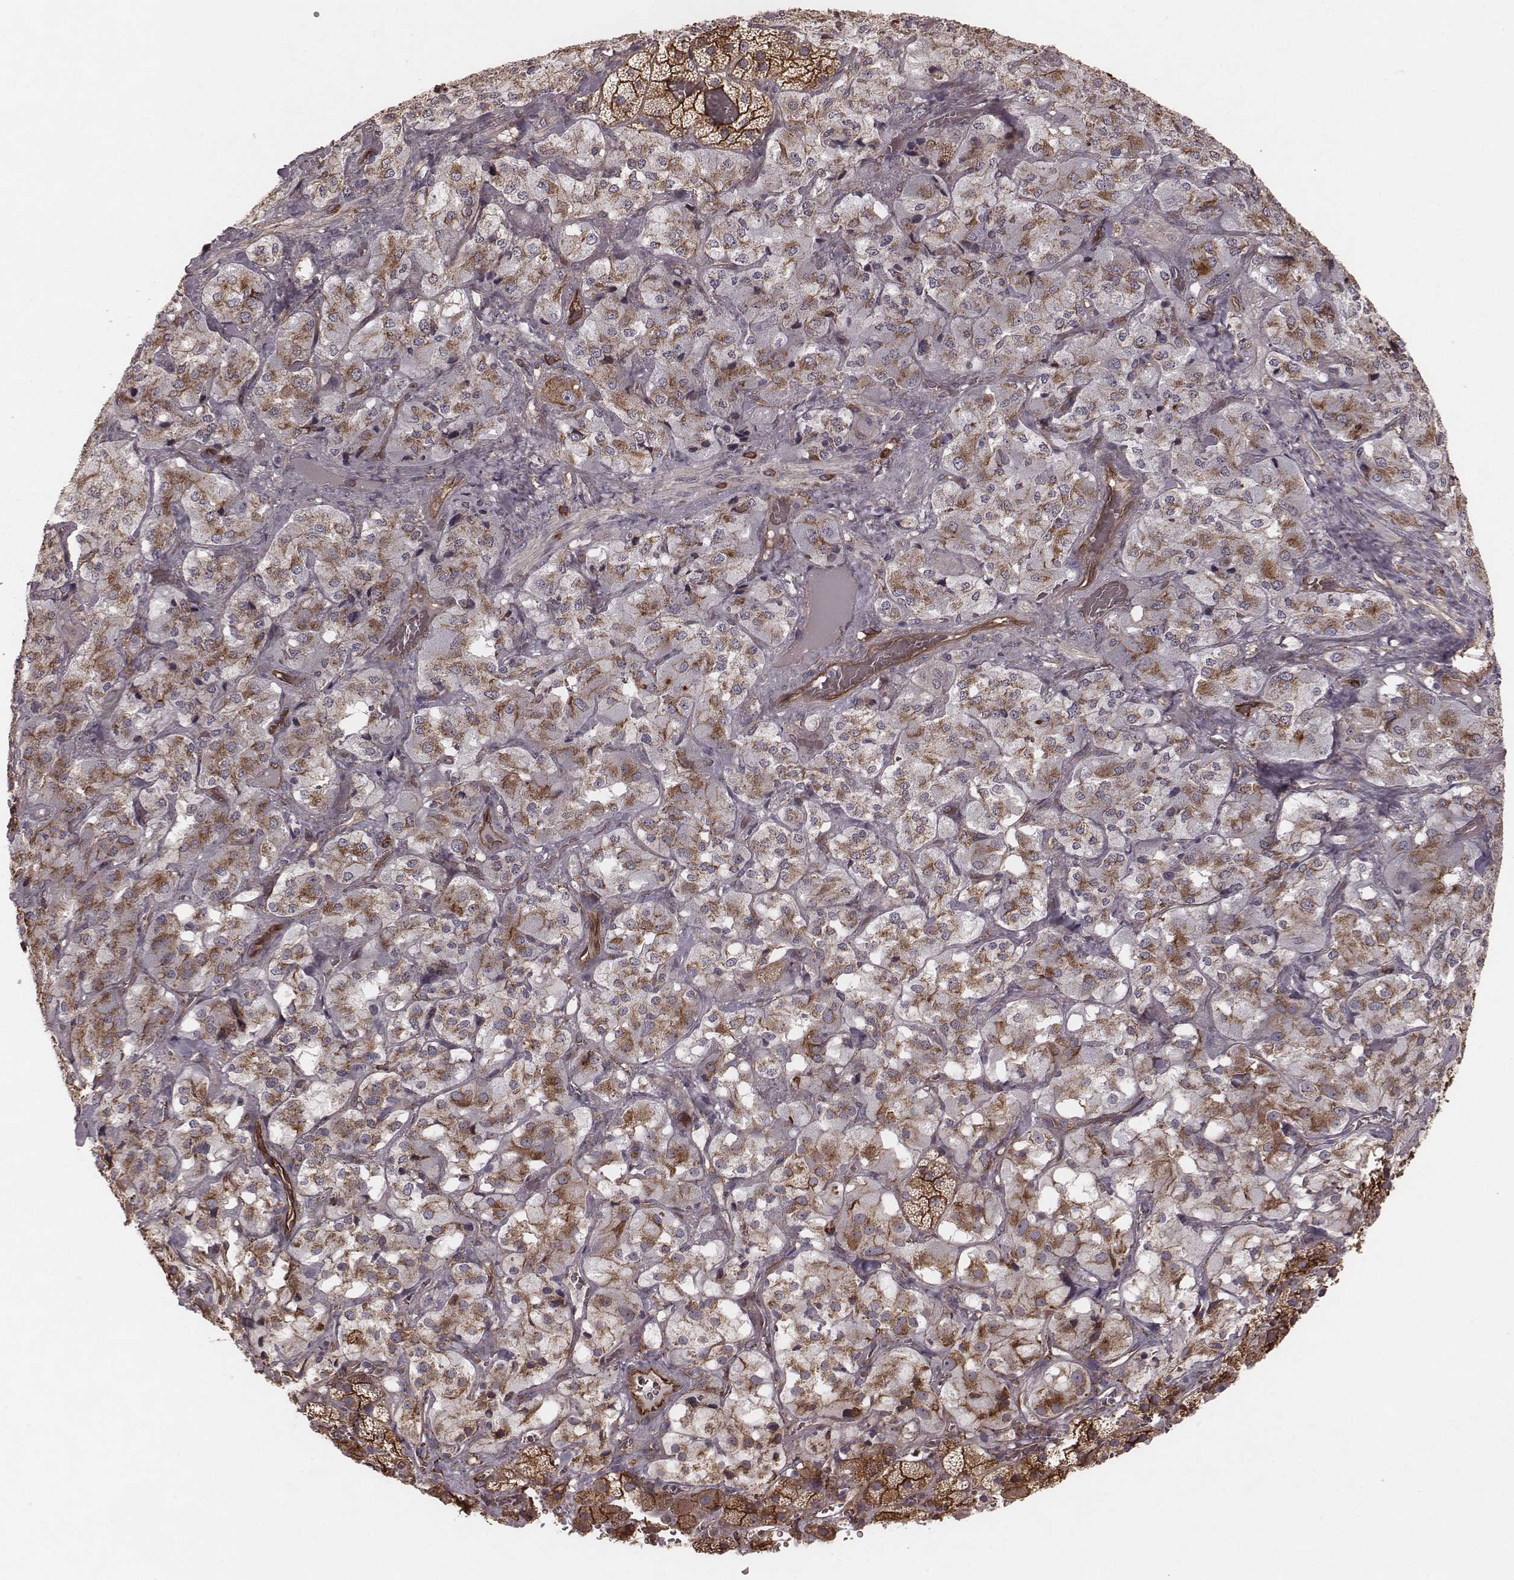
{"staining": {"intensity": "strong", "quantity": "25%-75%", "location": "cytoplasmic/membranous"}, "tissue": "adrenal gland", "cell_type": "Glandular cells", "image_type": "normal", "snomed": [{"axis": "morphology", "description": "Normal tissue, NOS"}, {"axis": "topography", "description": "Adrenal gland"}], "caption": "Glandular cells reveal strong cytoplasmic/membranous staining in approximately 25%-75% of cells in benign adrenal gland.", "gene": "PALMD", "patient": {"sex": "male", "age": 57}}